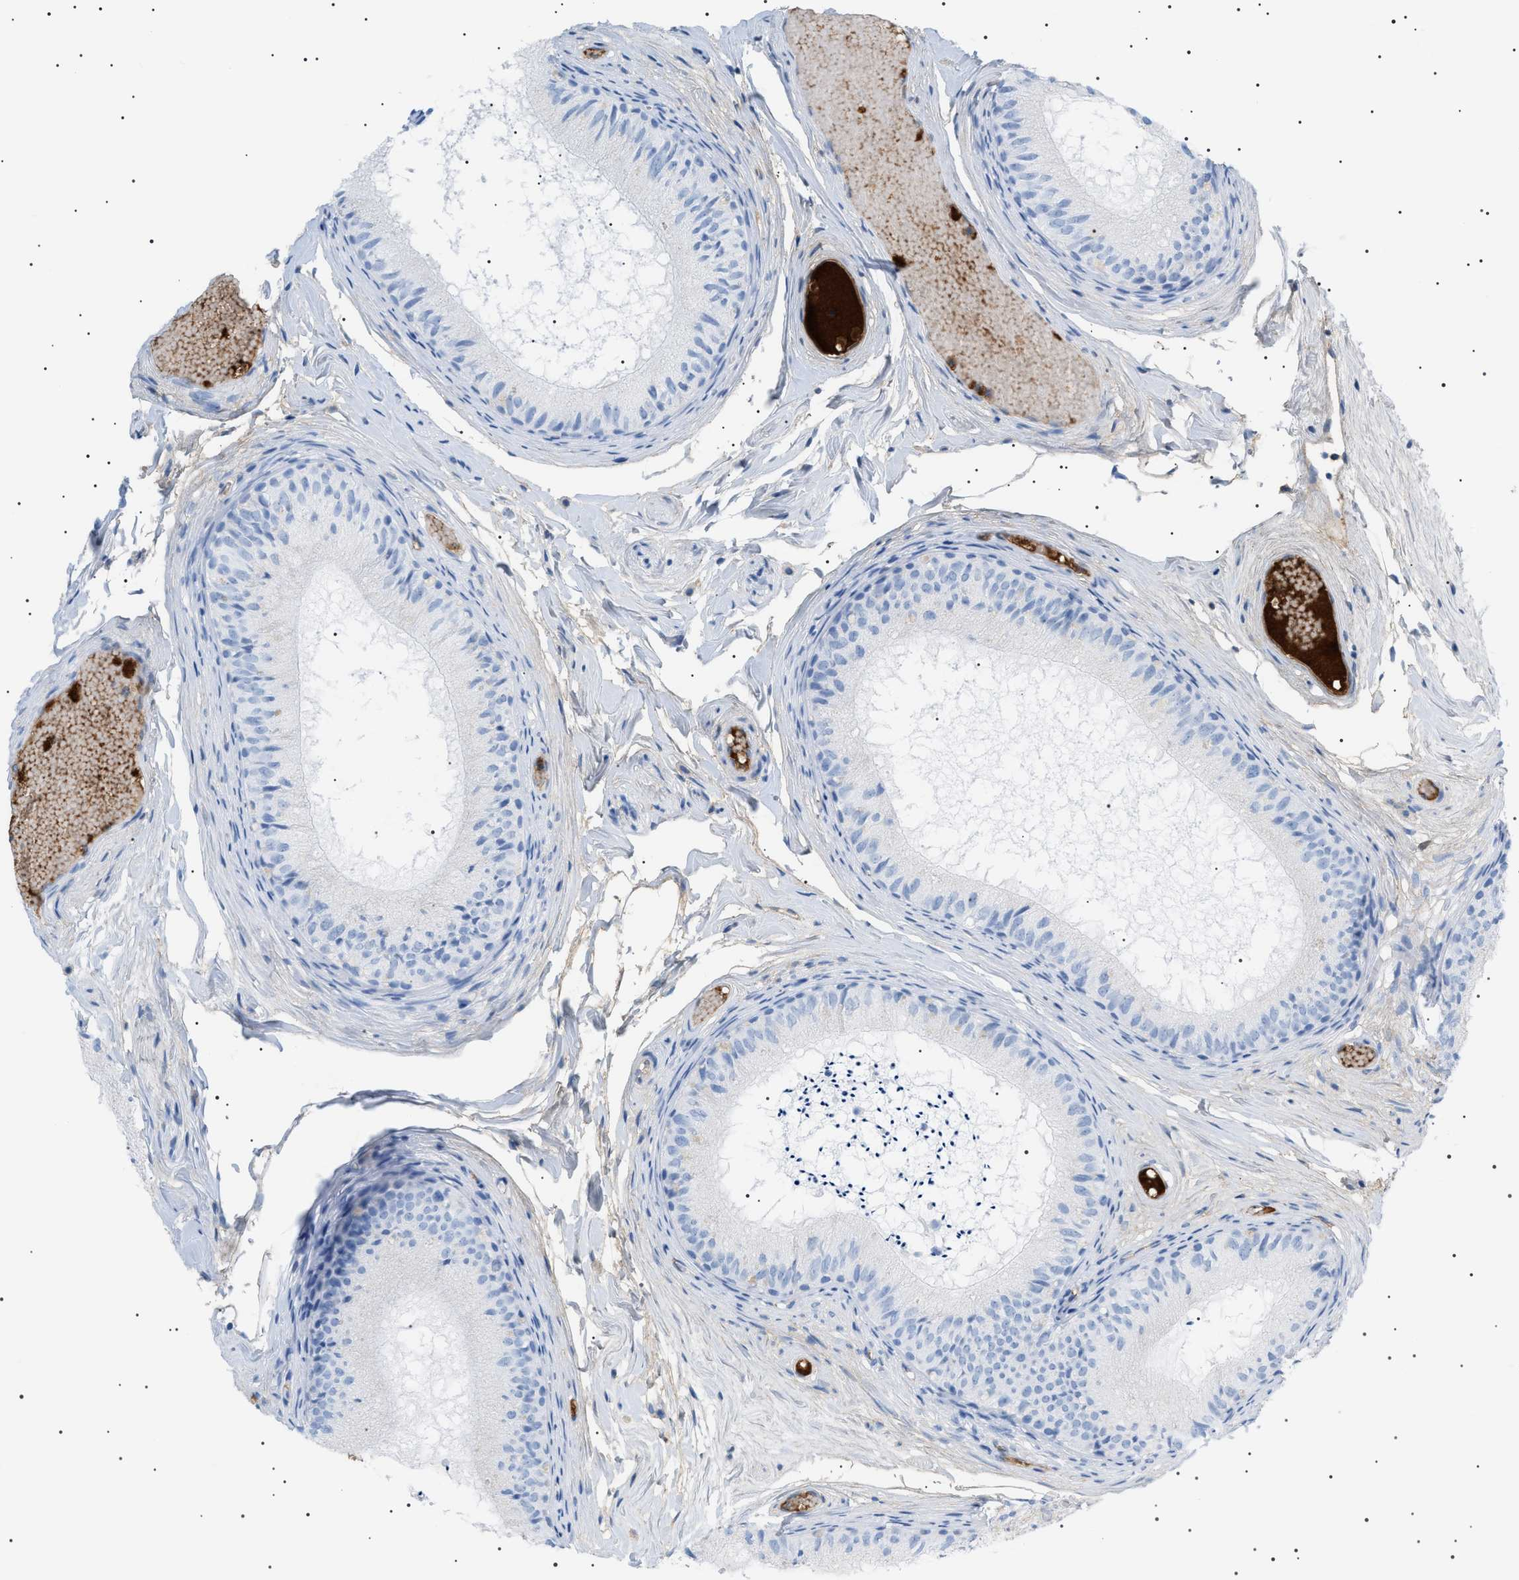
{"staining": {"intensity": "negative", "quantity": "none", "location": "none"}, "tissue": "epididymis", "cell_type": "Glandular cells", "image_type": "normal", "snomed": [{"axis": "morphology", "description": "Normal tissue, NOS"}, {"axis": "topography", "description": "Epididymis"}], "caption": "An immunohistochemistry image of unremarkable epididymis is shown. There is no staining in glandular cells of epididymis. The staining was performed using DAB to visualize the protein expression in brown, while the nuclei were stained in blue with hematoxylin (Magnification: 20x).", "gene": "LPA", "patient": {"sex": "male", "age": 46}}